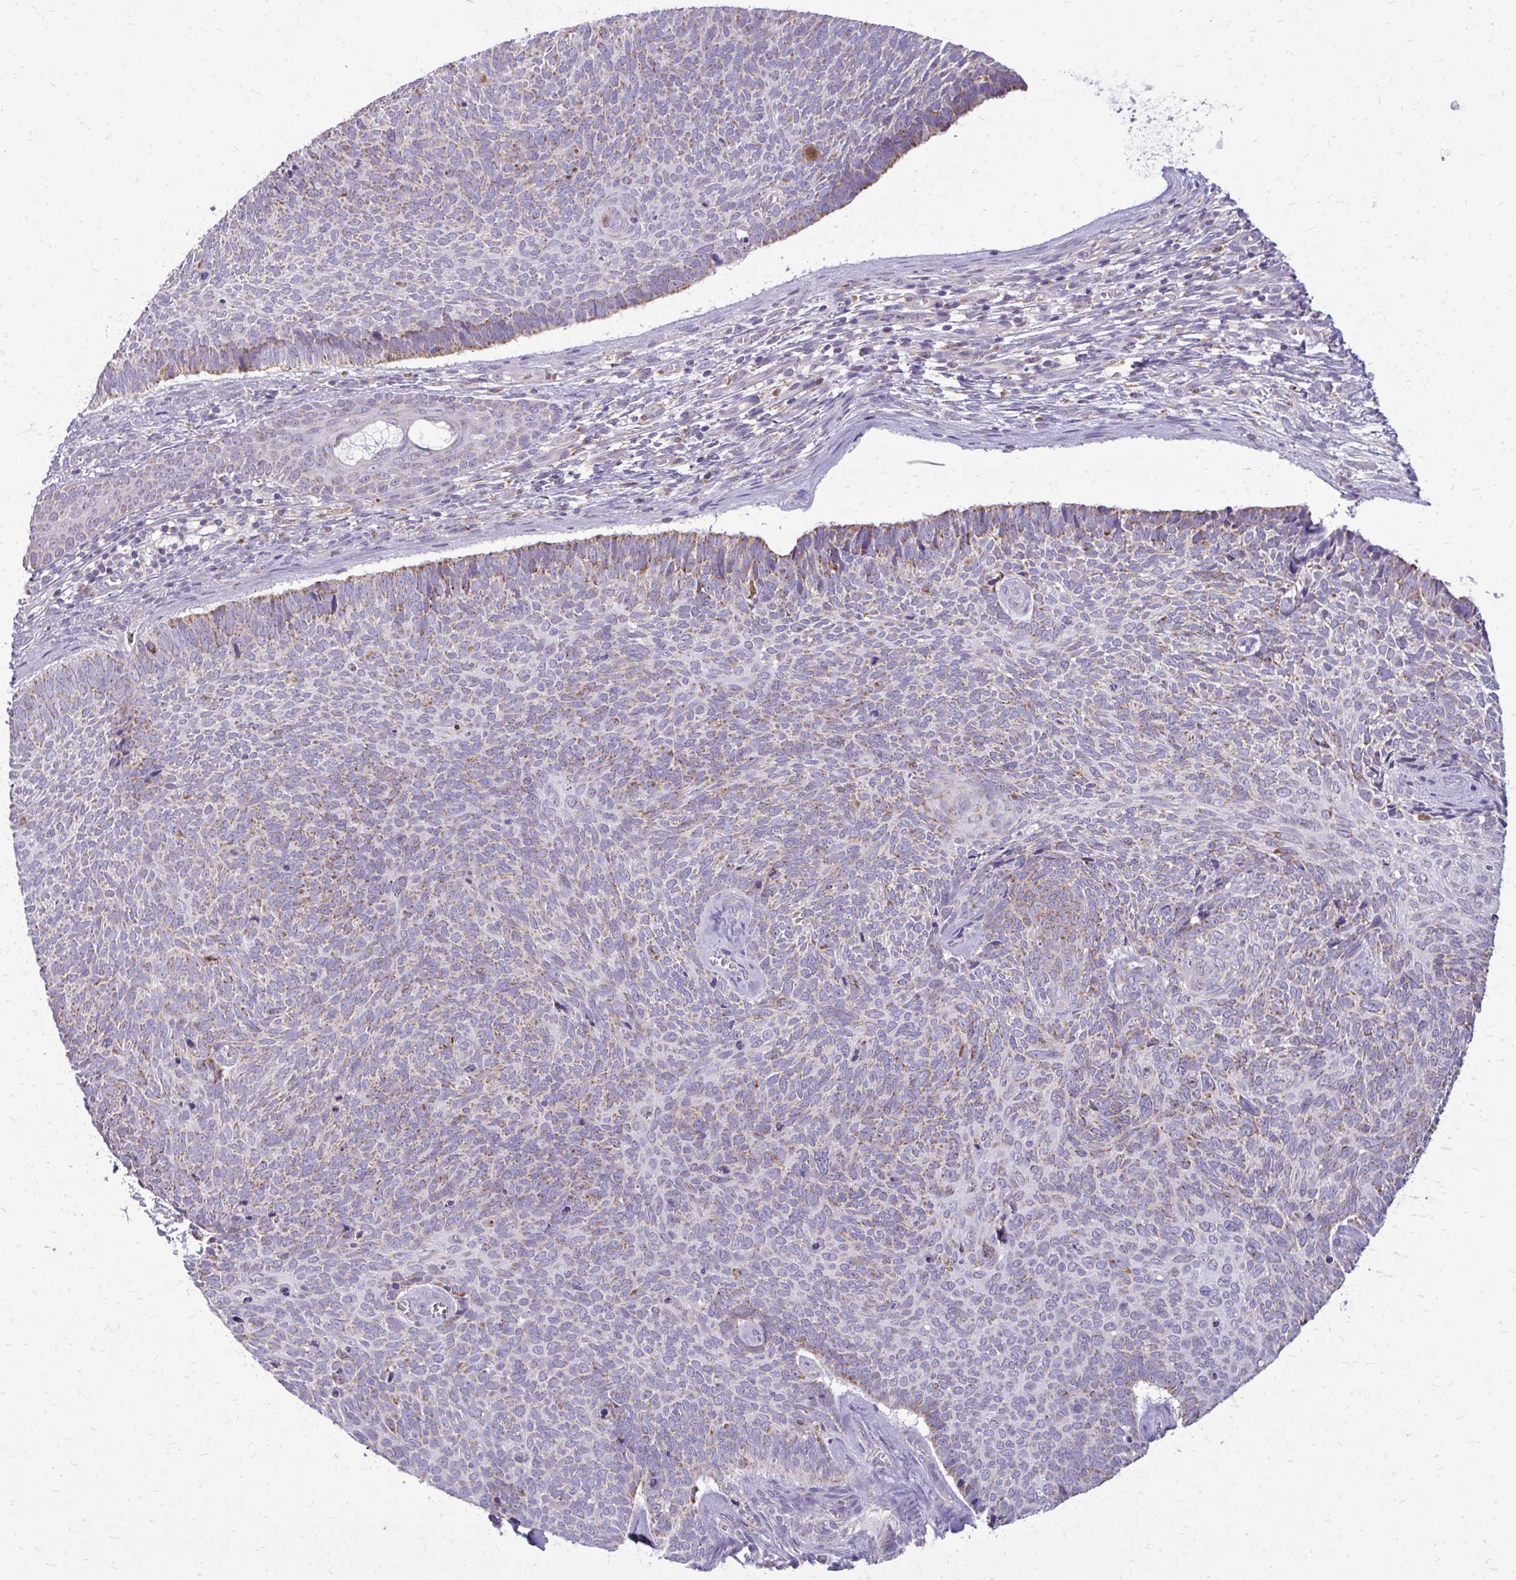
{"staining": {"intensity": "moderate", "quantity": ">75%", "location": "cytoplasmic/membranous"}, "tissue": "skin cancer", "cell_type": "Tumor cells", "image_type": "cancer", "snomed": [{"axis": "morphology", "description": "Basal cell carcinoma"}, {"axis": "topography", "description": "Skin"}], "caption": "Skin cancer (basal cell carcinoma) was stained to show a protein in brown. There is medium levels of moderate cytoplasmic/membranous expression in about >75% of tumor cells.", "gene": "IFIT1", "patient": {"sex": "female", "age": 80}}